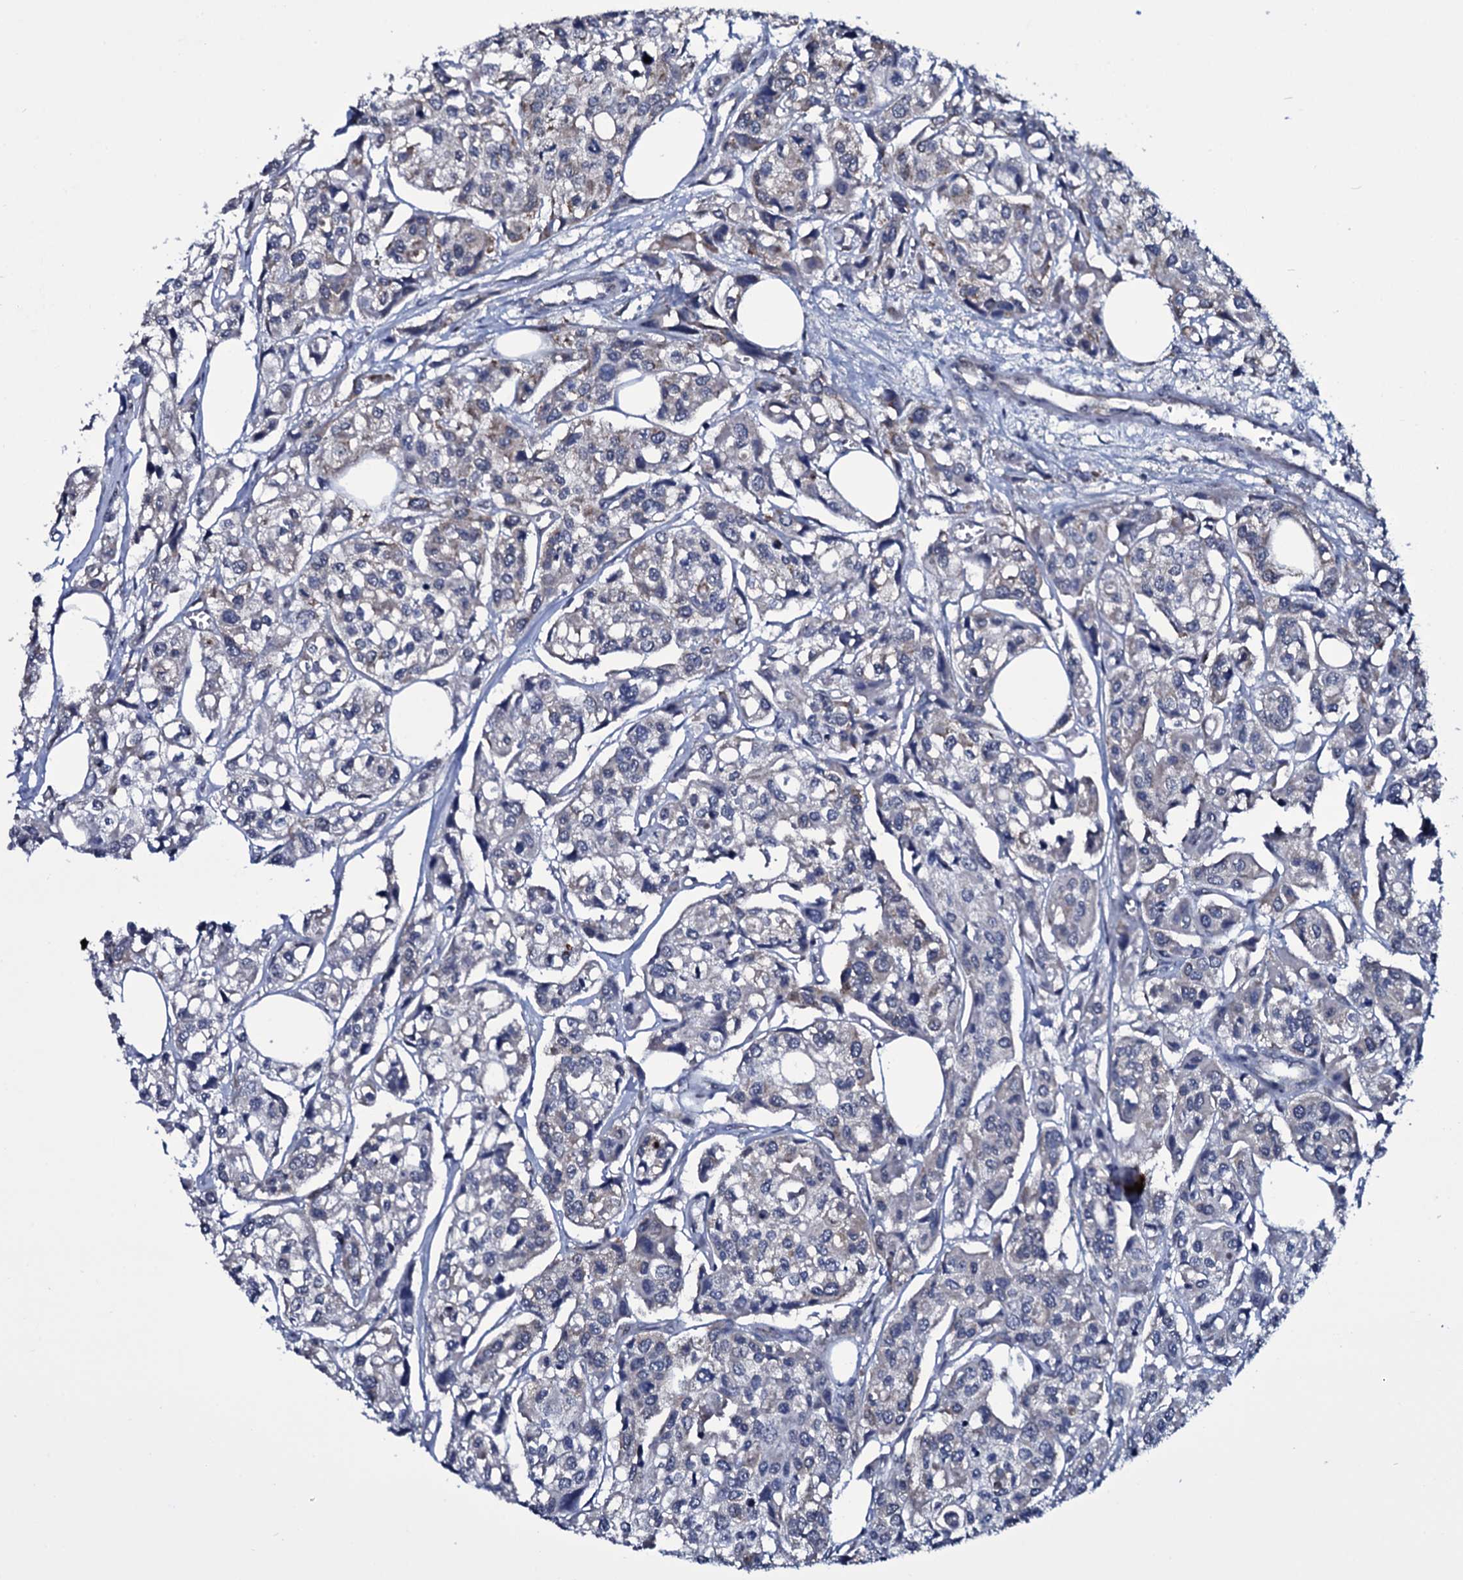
{"staining": {"intensity": "moderate", "quantity": "<25%", "location": "cytoplasmic/membranous"}, "tissue": "urothelial cancer", "cell_type": "Tumor cells", "image_type": "cancer", "snomed": [{"axis": "morphology", "description": "Urothelial carcinoma, High grade"}, {"axis": "topography", "description": "Urinary bladder"}], "caption": "There is low levels of moderate cytoplasmic/membranous staining in tumor cells of high-grade urothelial carcinoma, as demonstrated by immunohistochemical staining (brown color).", "gene": "WIPF3", "patient": {"sex": "male", "age": 67}}